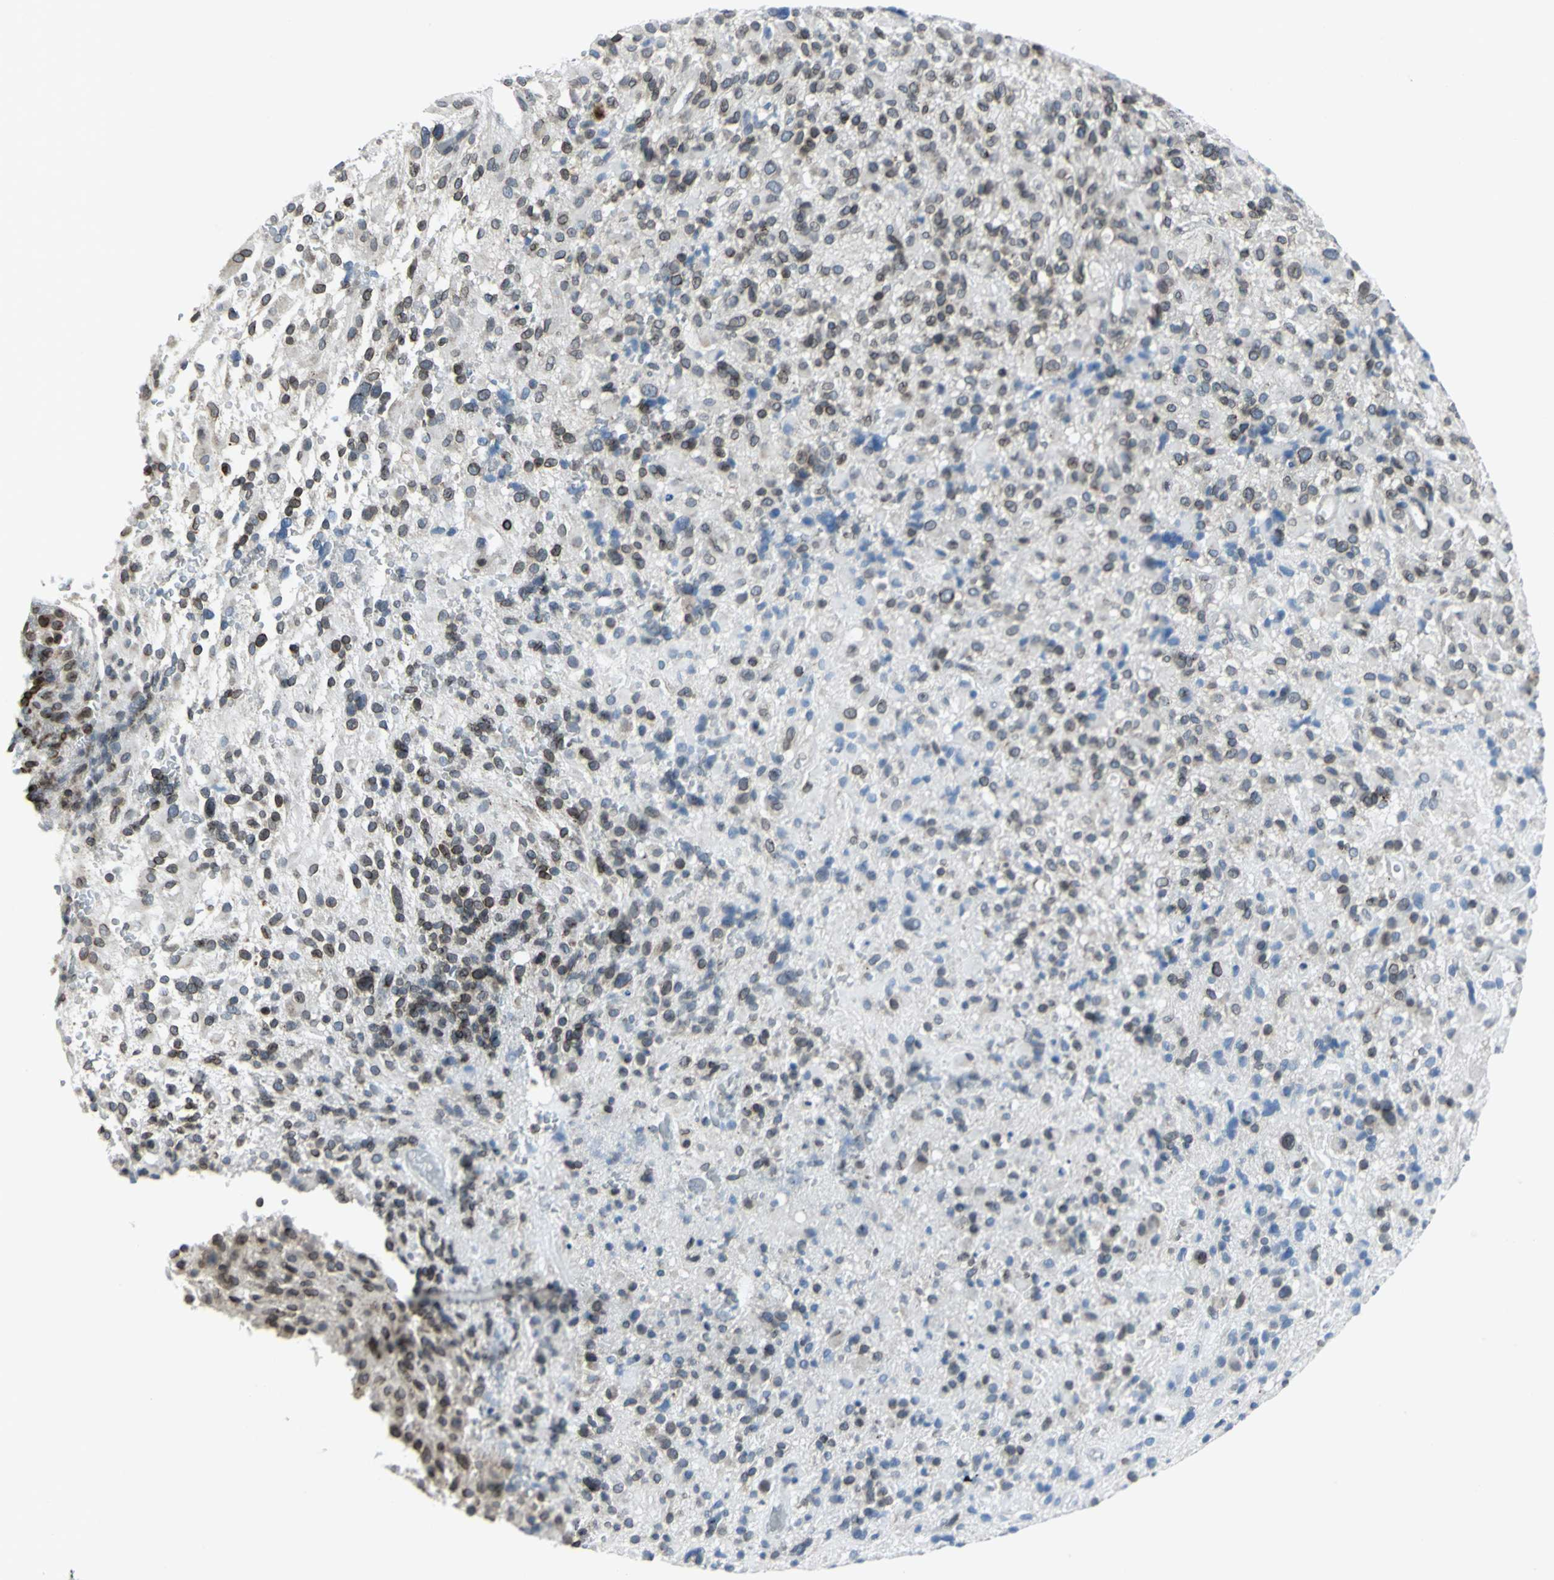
{"staining": {"intensity": "moderate", "quantity": ">75%", "location": "cytoplasmic/membranous,nuclear"}, "tissue": "glioma", "cell_type": "Tumor cells", "image_type": "cancer", "snomed": [{"axis": "morphology", "description": "Glioma, malignant, High grade"}, {"axis": "topography", "description": "Brain"}], "caption": "Protein staining reveals moderate cytoplasmic/membranous and nuclear expression in approximately >75% of tumor cells in malignant glioma (high-grade). (Stains: DAB in brown, nuclei in blue, Microscopy: brightfield microscopy at high magnification).", "gene": "SNUPN", "patient": {"sex": "male", "age": 71}}